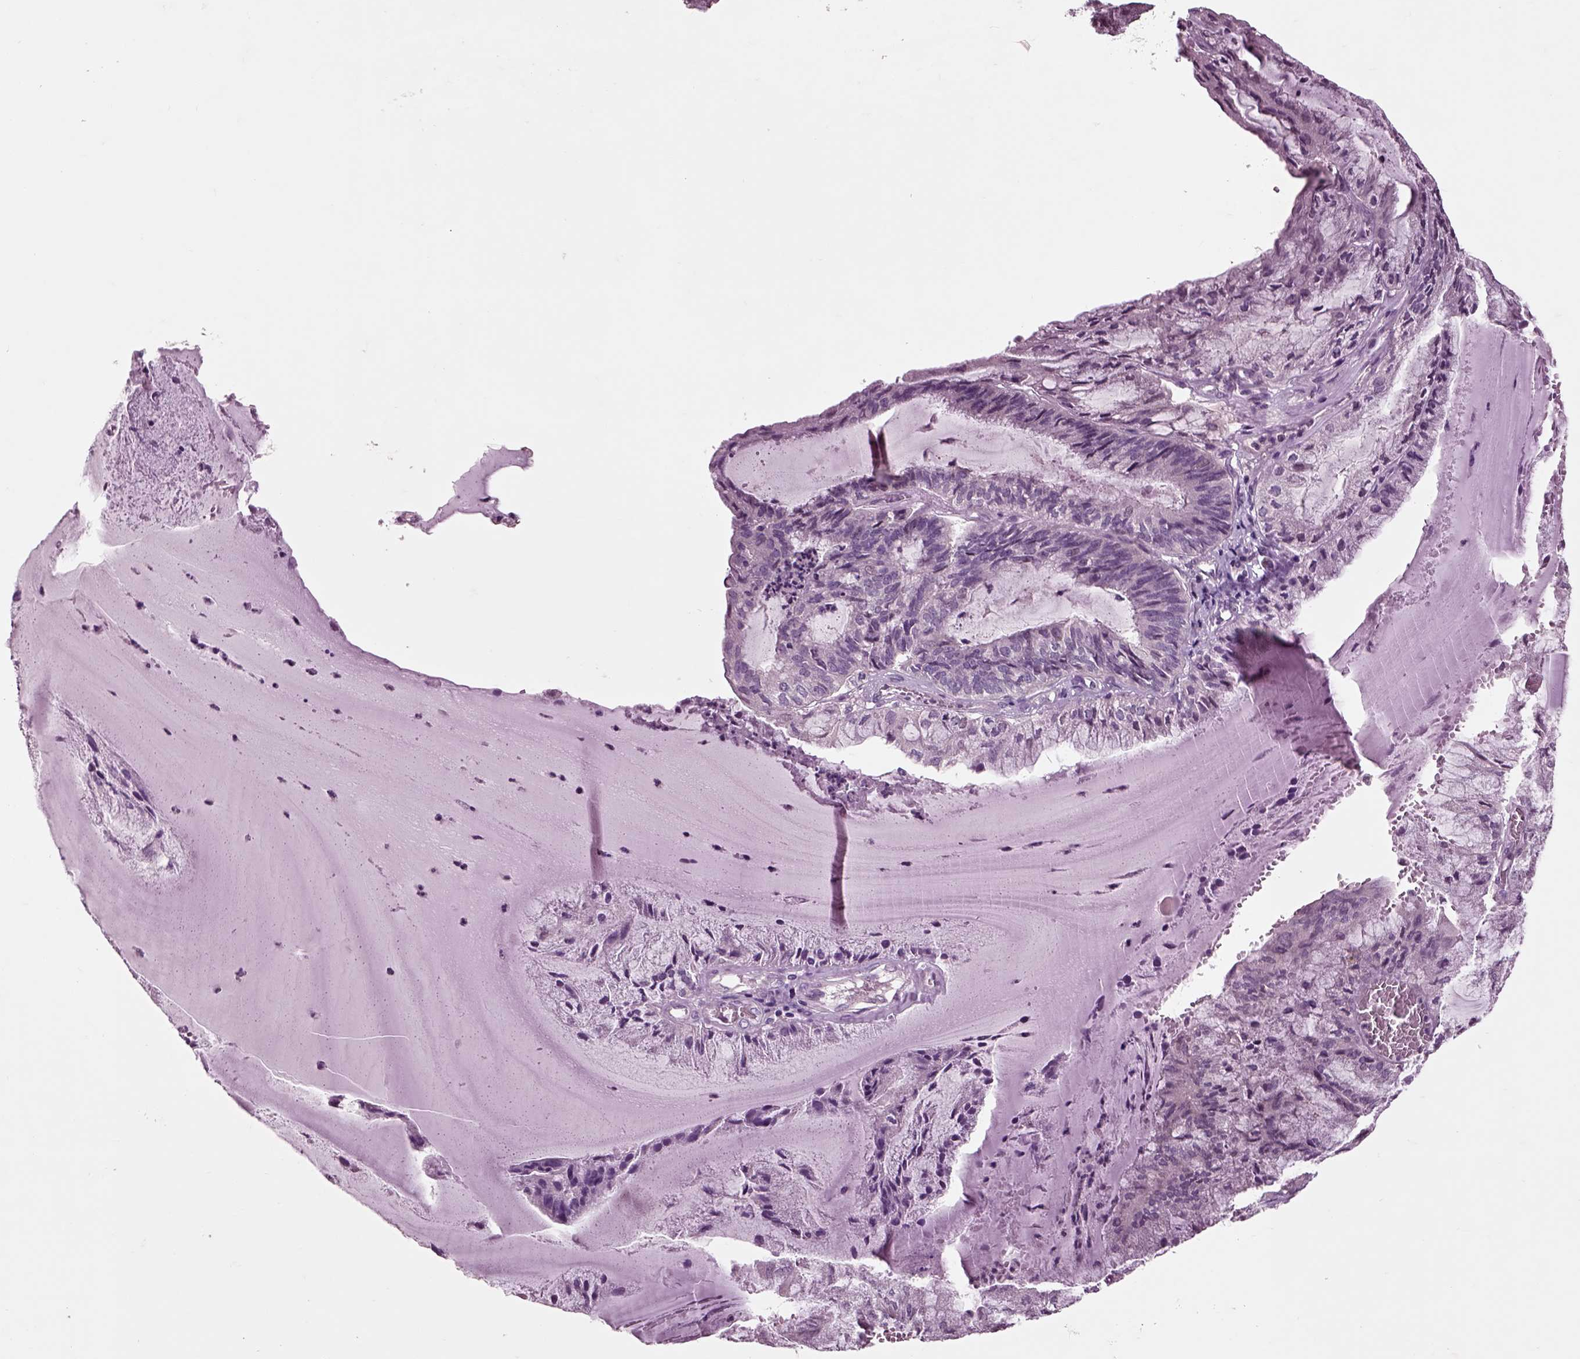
{"staining": {"intensity": "negative", "quantity": "none", "location": "none"}, "tissue": "endometrial cancer", "cell_type": "Tumor cells", "image_type": "cancer", "snomed": [{"axis": "morphology", "description": "Carcinoma, NOS"}, {"axis": "topography", "description": "Endometrium"}], "caption": "This micrograph is of endometrial cancer stained with IHC to label a protein in brown with the nuclei are counter-stained blue. There is no positivity in tumor cells.", "gene": "CHGB", "patient": {"sex": "female", "age": 62}}